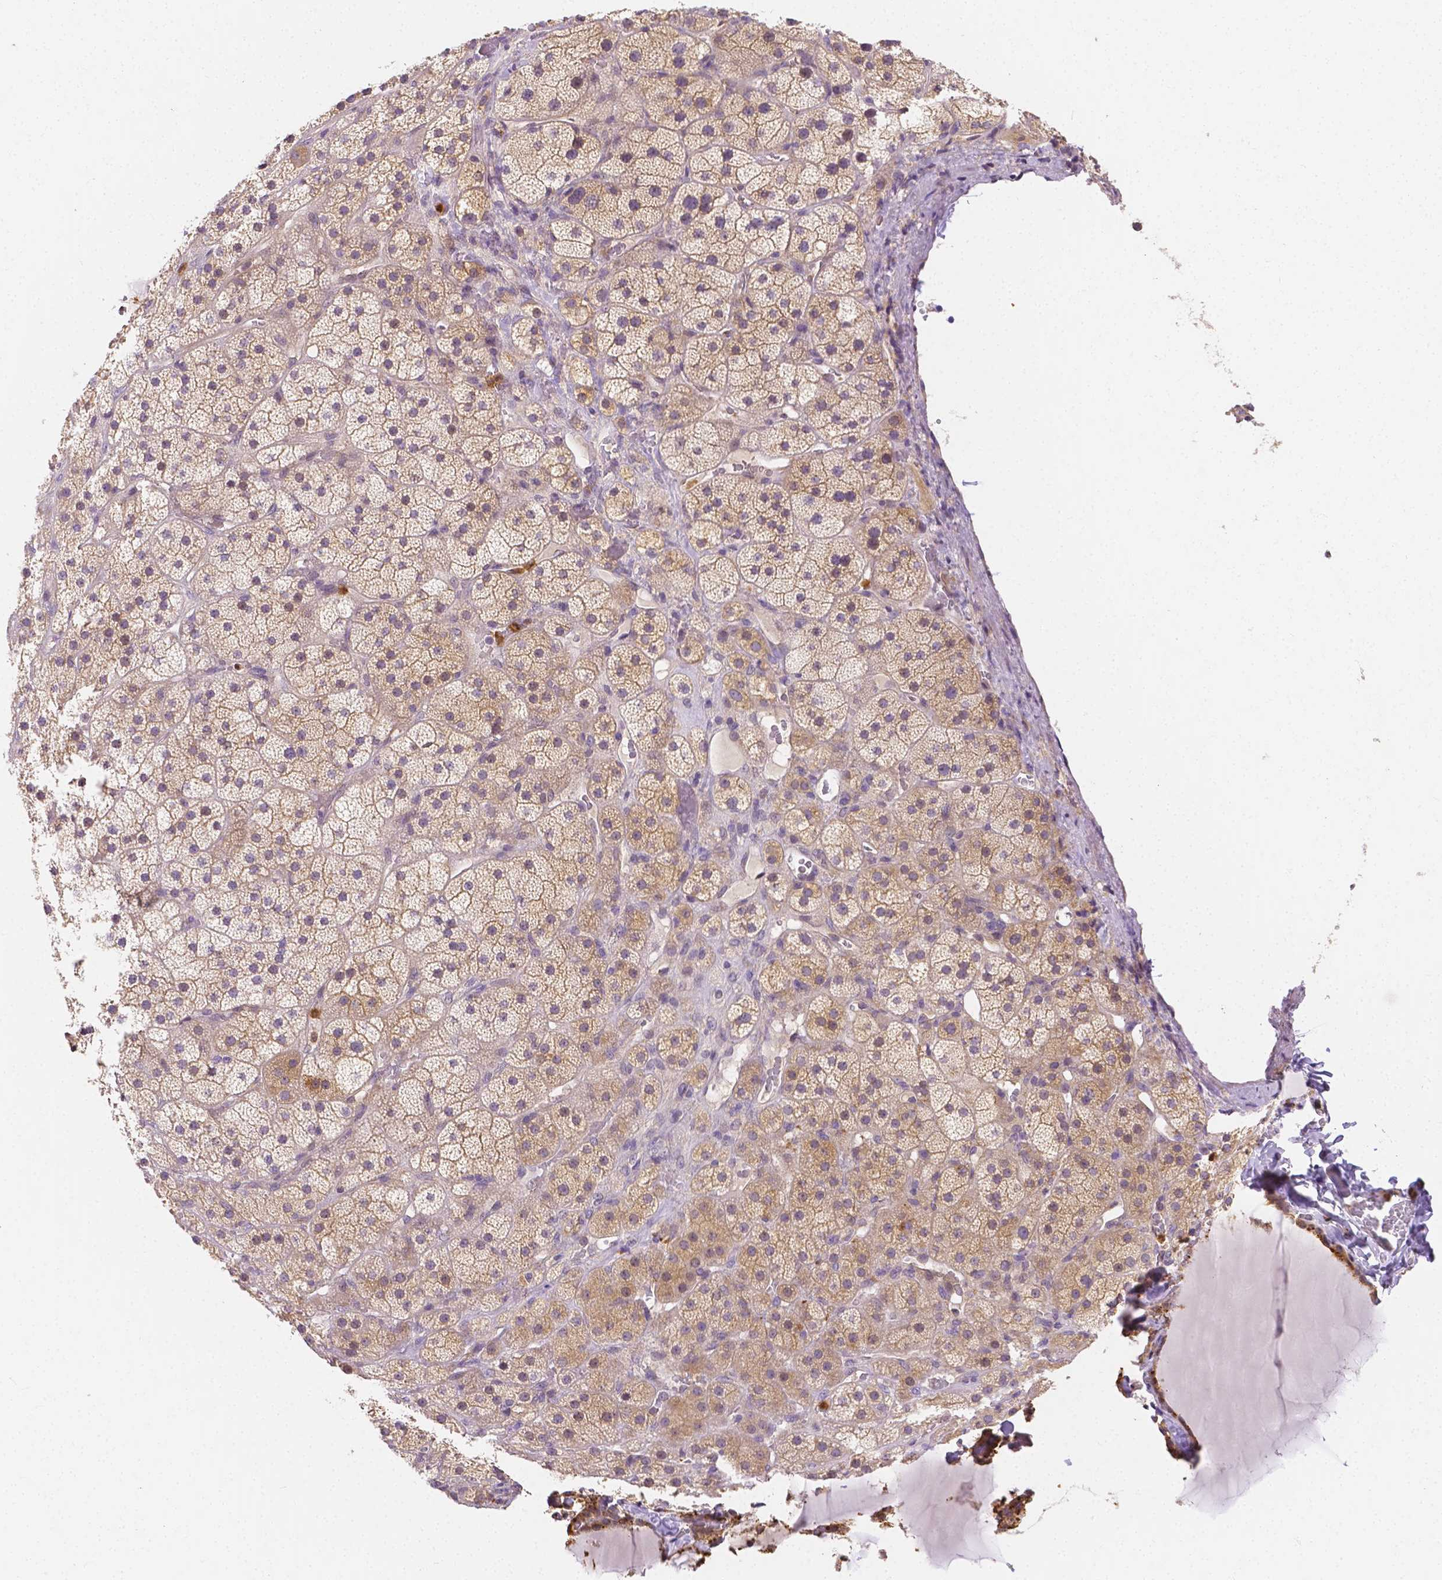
{"staining": {"intensity": "weak", "quantity": "25%-75%", "location": "cytoplasmic/membranous"}, "tissue": "adrenal gland", "cell_type": "Glandular cells", "image_type": "normal", "snomed": [{"axis": "morphology", "description": "Normal tissue, NOS"}, {"axis": "topography", "description": "Adrenal gland"}], "caption": "A low amount of weak cytoplasmic/membranous positivity is appreciated in about 25%-75% of glandular cells in normal adrenal gland.", "gene": "ZNRD2", "patient": {"sex": "male", "age": 57}}